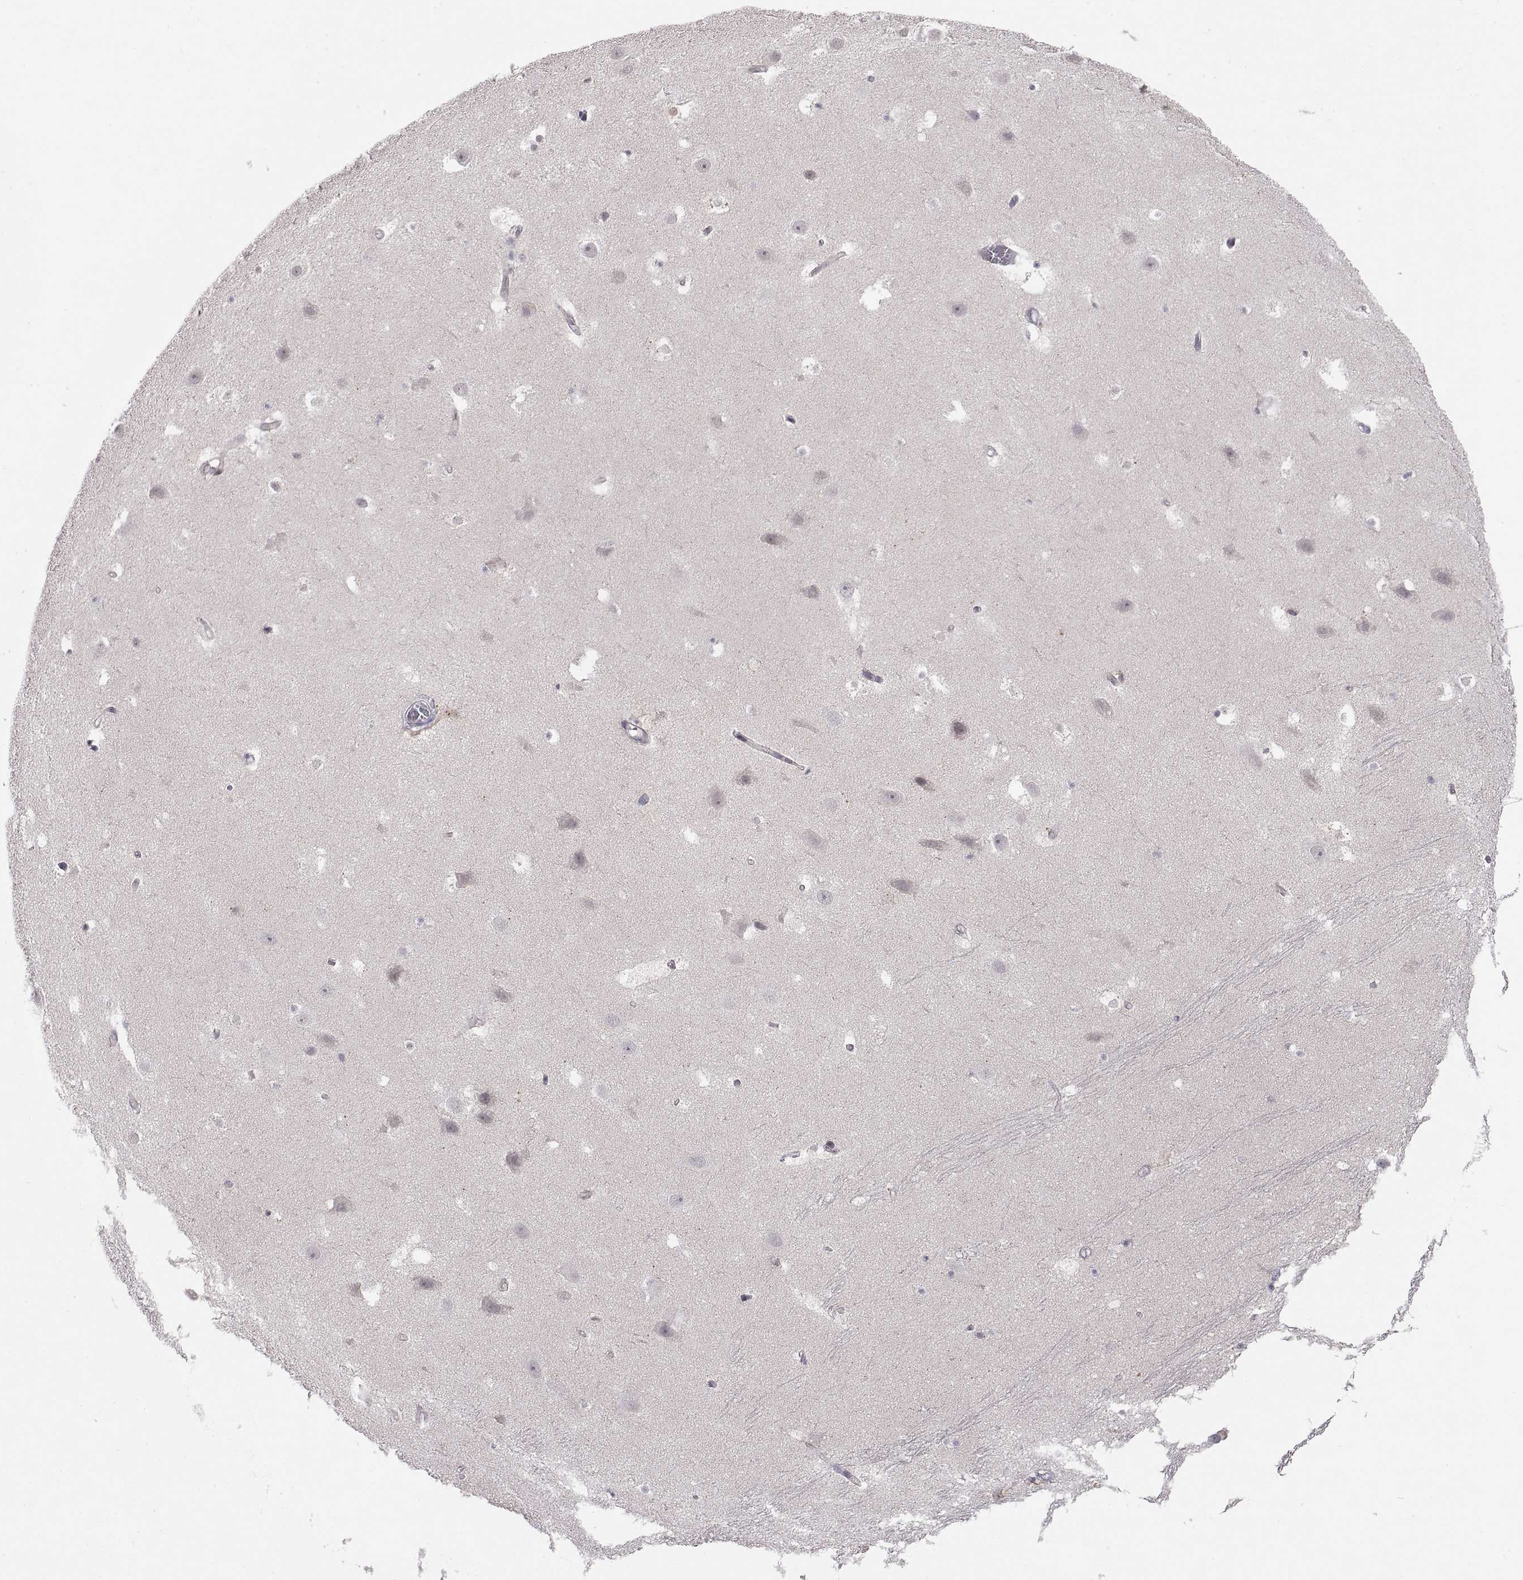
{"staining": {"intensity": "negative", "quantity": "none", "location": "none"}, "tissue": "hippocampus", "cell_type": "Glial cells", "image_type": "normal", "snomed": [{"axis": "morphology", "description": "Normal tissue, NOS"}, {"axis": "topography", "description": "Hippocampus"}], "caption": "Immunohistochemistry (IHC) photomicrograph of normal hippocampus: hippocampus stained with DAB (3,3'-diaminobenzidine) exhibits no significant protein expression in glial cells.", "gene": "CHFR", "patient": {"sex": "male", "age": 26}}